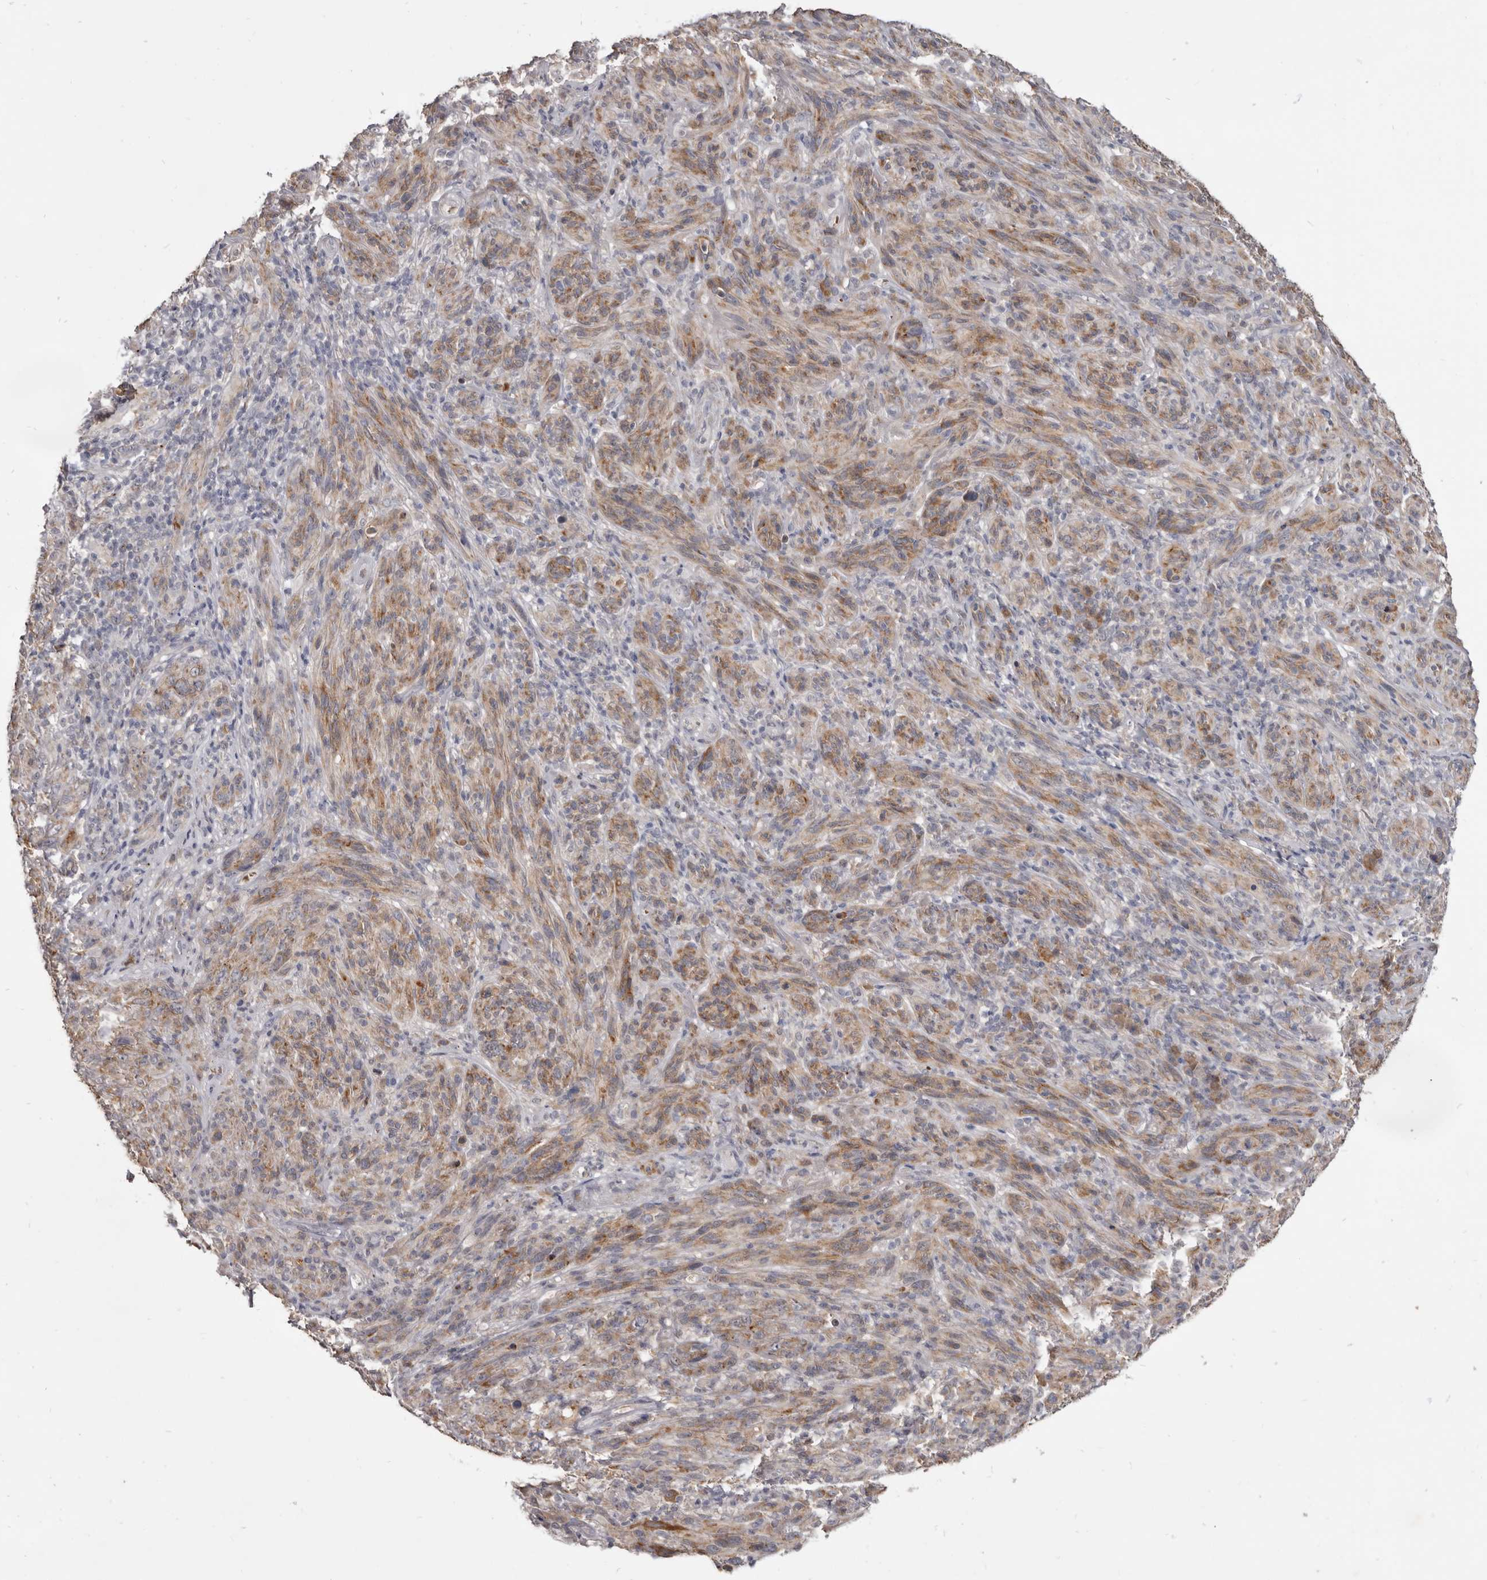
{"staining": {"intensity": "moderate", "quantity": ">75%", "location": "cytoplasmic/membranous"}, "tissue": "melanoma", "cell_type": "Tumor cells", "image_type": "cancer", "snomed": [{"axis": "morphology", "description": "Malignant melanoma, NOS"}, {"axis": "topography", "description": "Skin of head"}], "caption": "The micrograph exhibits staining of malignant melanoma, revealing moderate cytoplasmic/membranous protein staining (brown color) within tumor cells.", "gene": "NENF", "patient": {"sex": "male", "age": 96}}